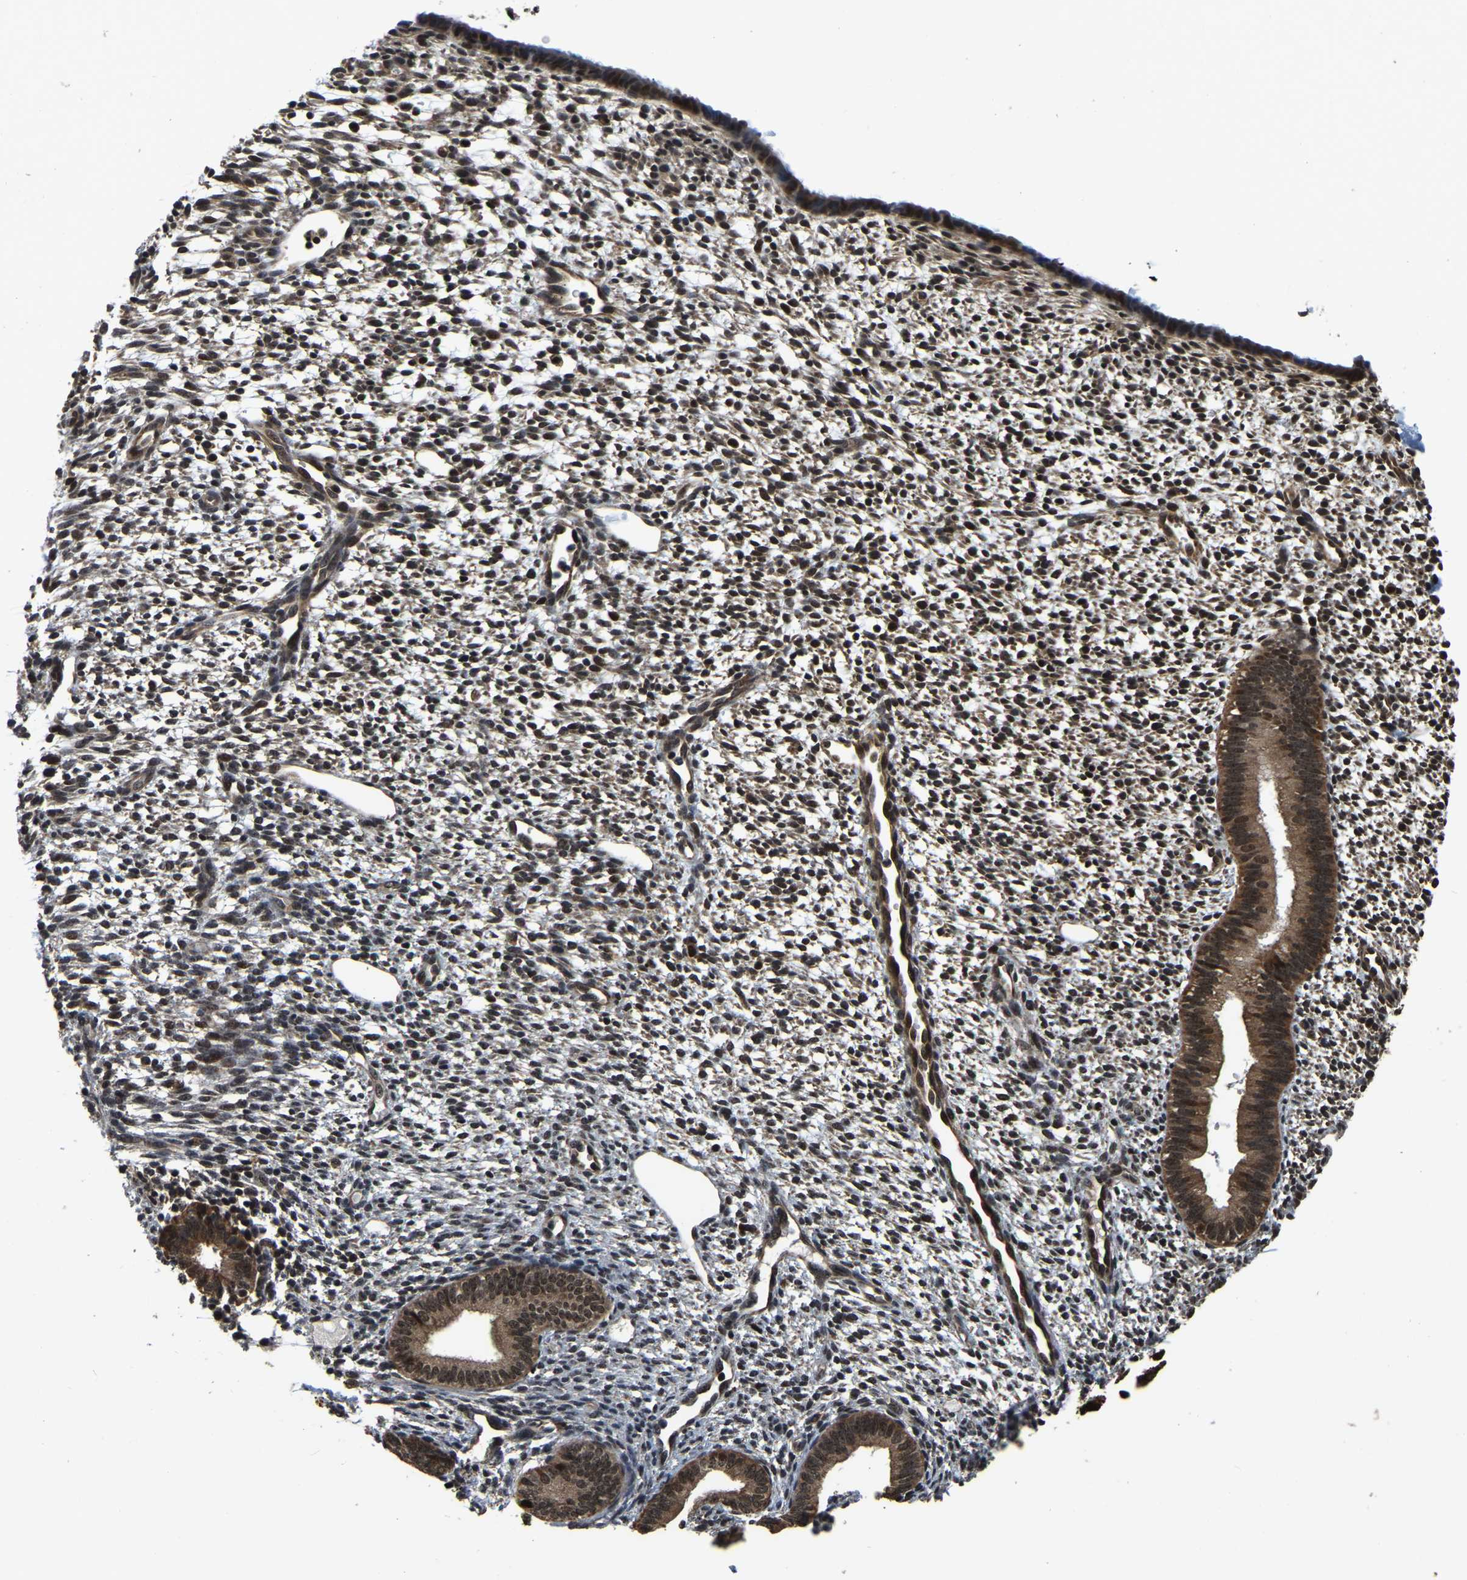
{"staining": {"intensity": "moderate", "quantity": "25%-75%", "location": "cytoplasmic/membranous,nuclear"}, "tissue": "endometrium", "cell_type": "Cells in endometrial stroma", "image_type": "normal", "snomed": [{"axis": "morphology", "description": "Normal tissue, NOS"}, {"axis": "topography", "description": "Endometrium"}], "caption": "Protein expression by IHC exhibits moderate cytoplasmic/membranous,nuclear positivity in about 25%-75% of cells in endometrial stroma in benign endometrium.", "gene": "CIAO1", "patient": {"sex": "female", "age": 46}}